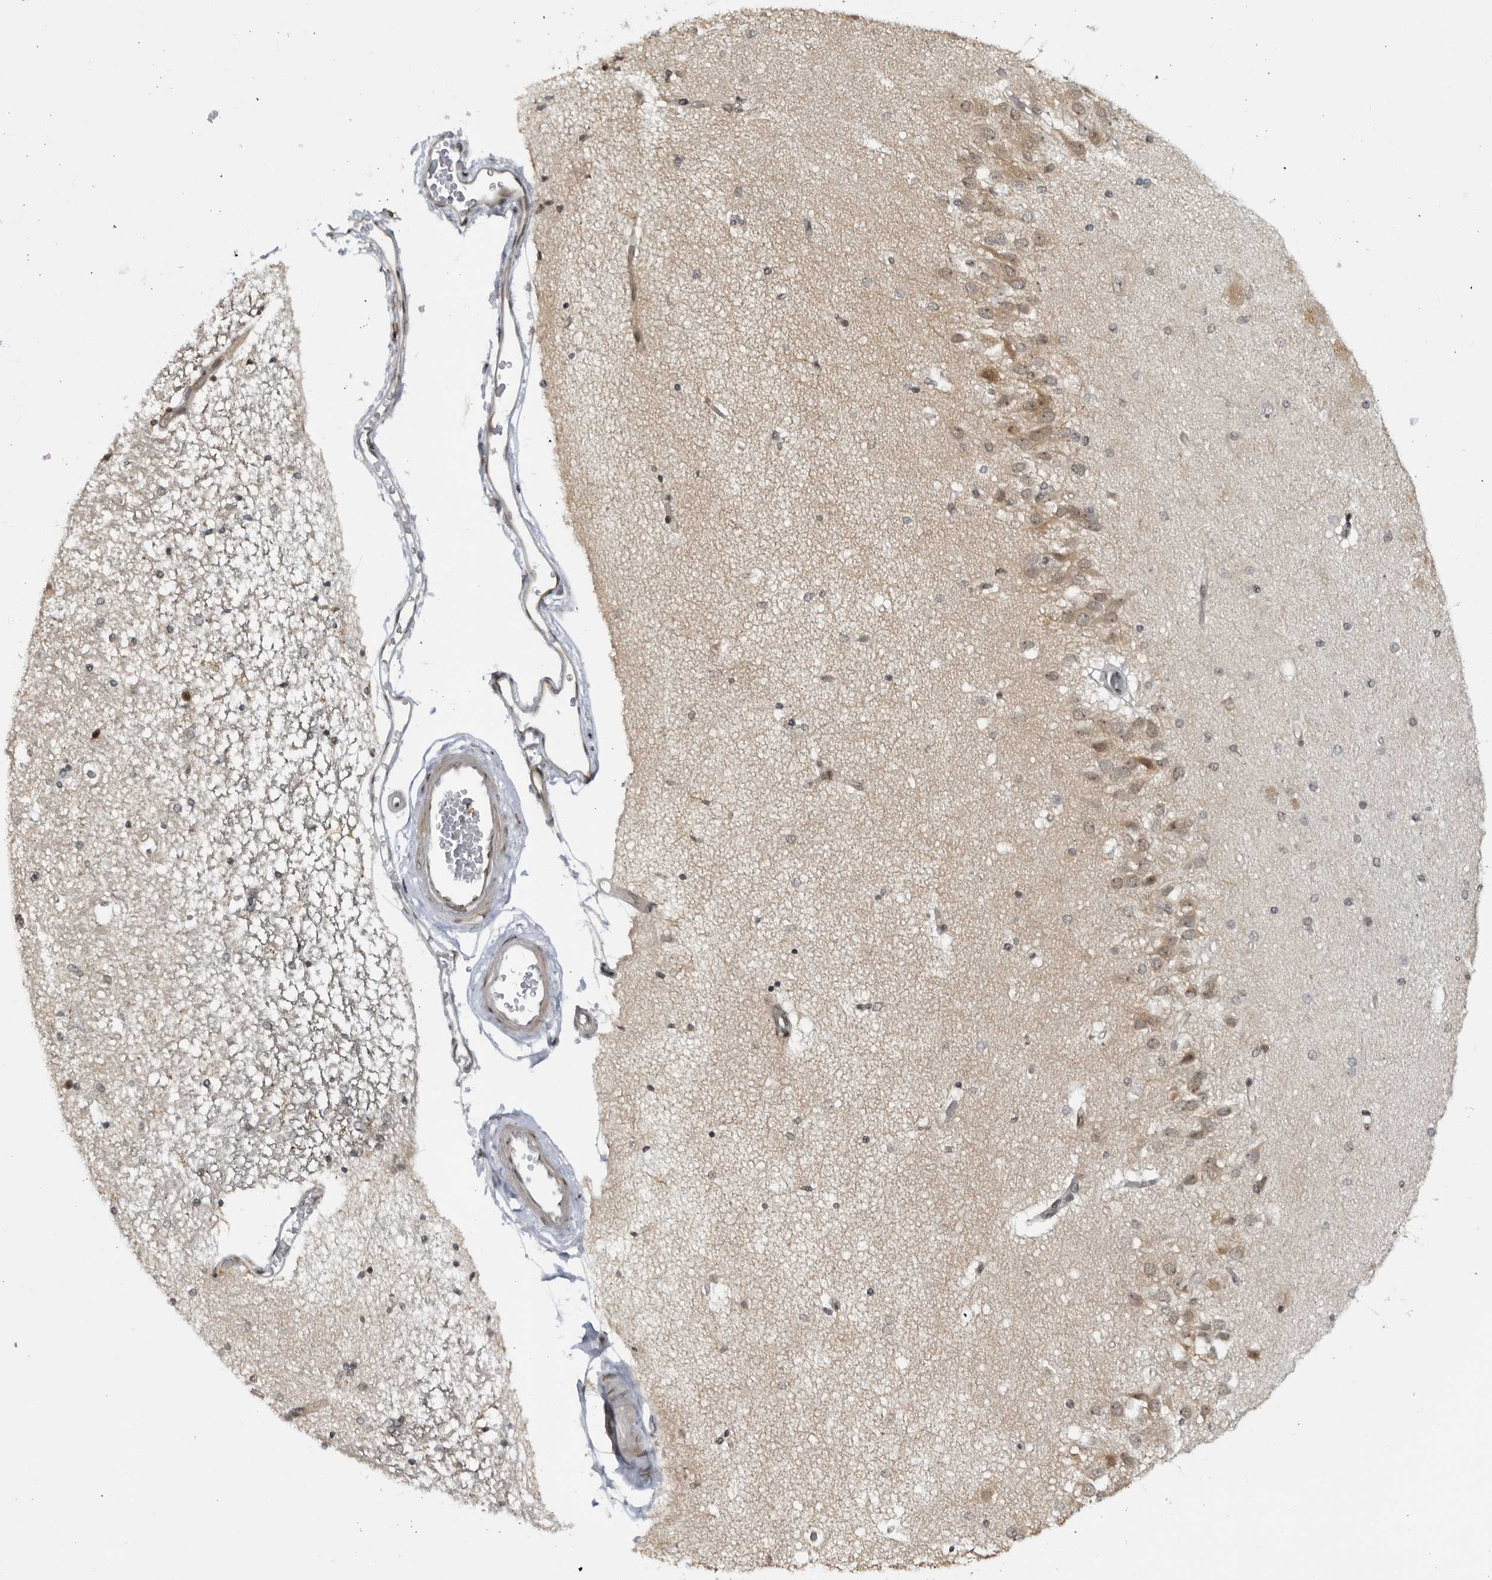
{"staining": {"intensity": "negative", "quantity": "none", "location": "none"}, "tissue": "hippocampus", "cell_type": "Glial cells", "image_type": "normal", "snomed": [{"axis": "morphology", "description": "Normal tissue, NOS"}, {"axis": "topography", "description": "Hippocampus"}], "caption": "Immunohistochemistry of normal human hippocampus displays no positivity in glial cells. Nuclei are stained in blue.", "gene": "DTL", "patient": {"sex": "female", "age": 54}}